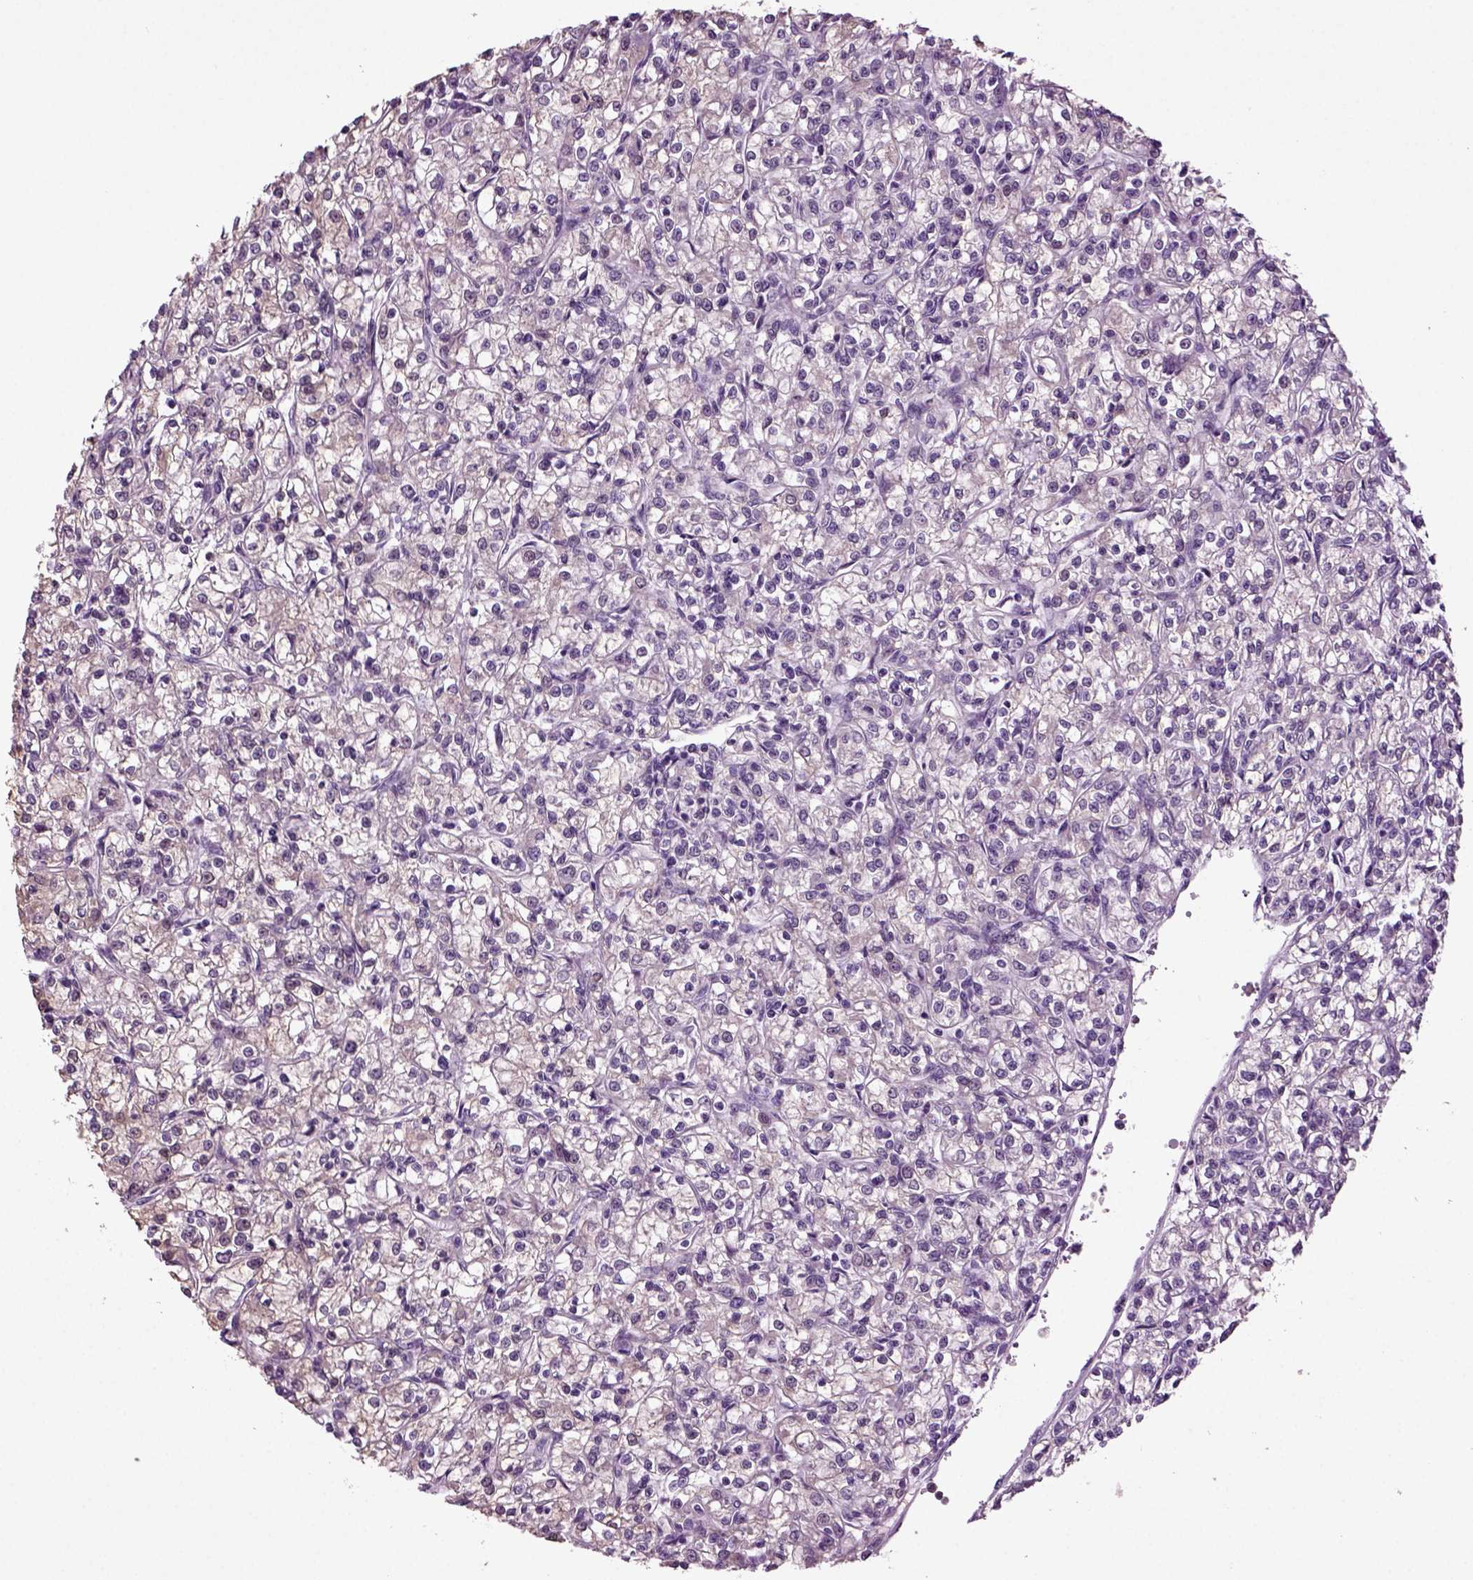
{"staining": {"intensity": "negative", "quantity": "none", "location": "none"}, "tissue": "renal cancer", "cell_type": "Tumor cells", "image_type": "cancer", "snomed": [{"axis": "morphology", "description": "Adenocarcinoma, NOS"}, {"axis": "topography", "description": "Kidney"}], "caption": "Immunohistochemistry (IHC) of renal cancer shows no staining in tumor cells.", "gene": "FGF11", "patient": {"sex": "female", "age": 59}}